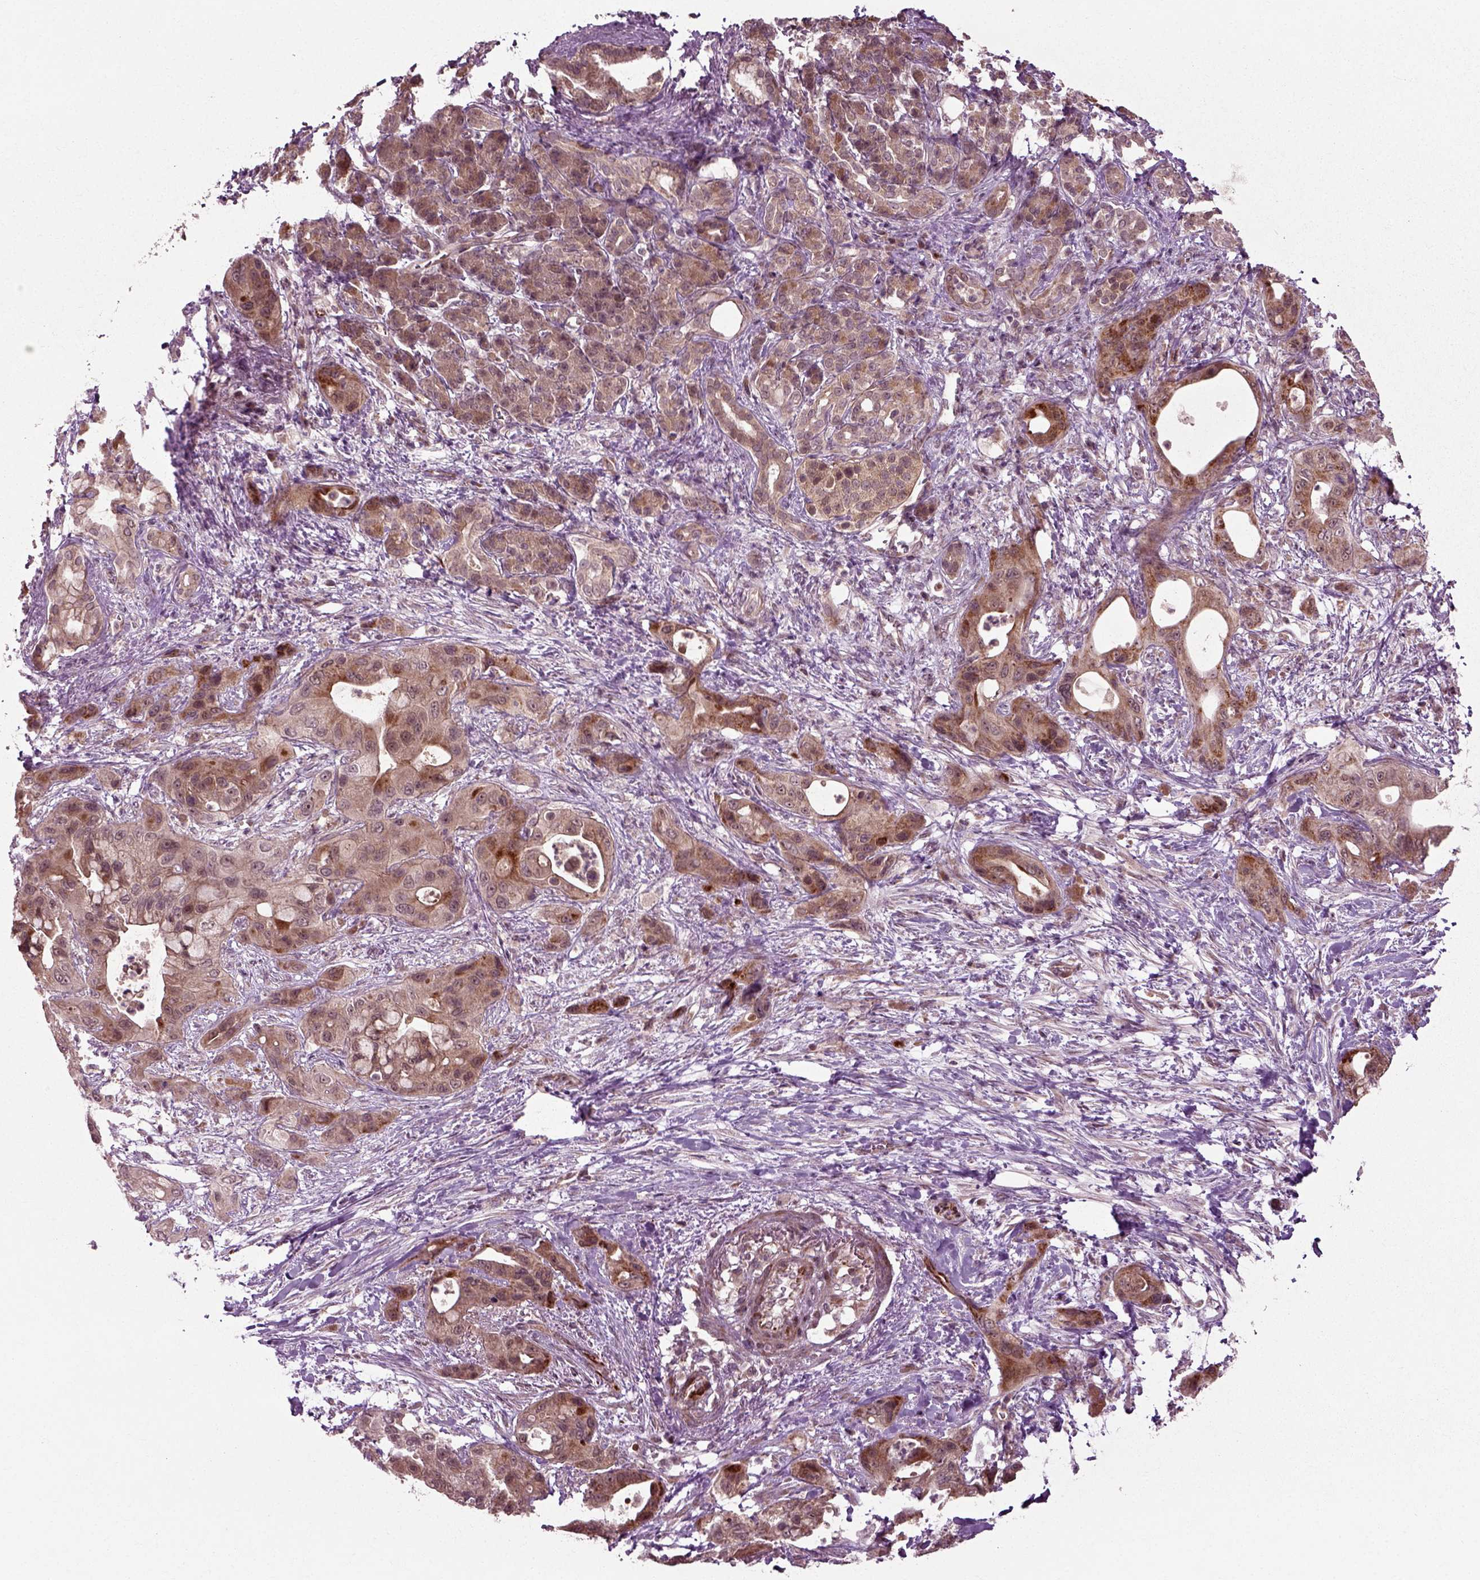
{"staining": {"intensity": "strong", "quantity": "25%-75%", "location": "cytoplasmic/membranous"}, "tissue": "pancreatic cancer", "cell_type": "Tumor cells", "image_type": "cancer", "snomed": [{"axis": "morphology", "description": "Adenocarcinoma, NOS"}, {"axis": "topography", "description": "Pancreas"}], "caption": "Strong cytoplasmic/membranous staining for a protein is present in approximately 25%-75% of tumor cells of pancreatic cancer (adenocarcinoma) using IHC.", "gene": "PLCD3", "patient": {"sex": "male", "age": 71}}